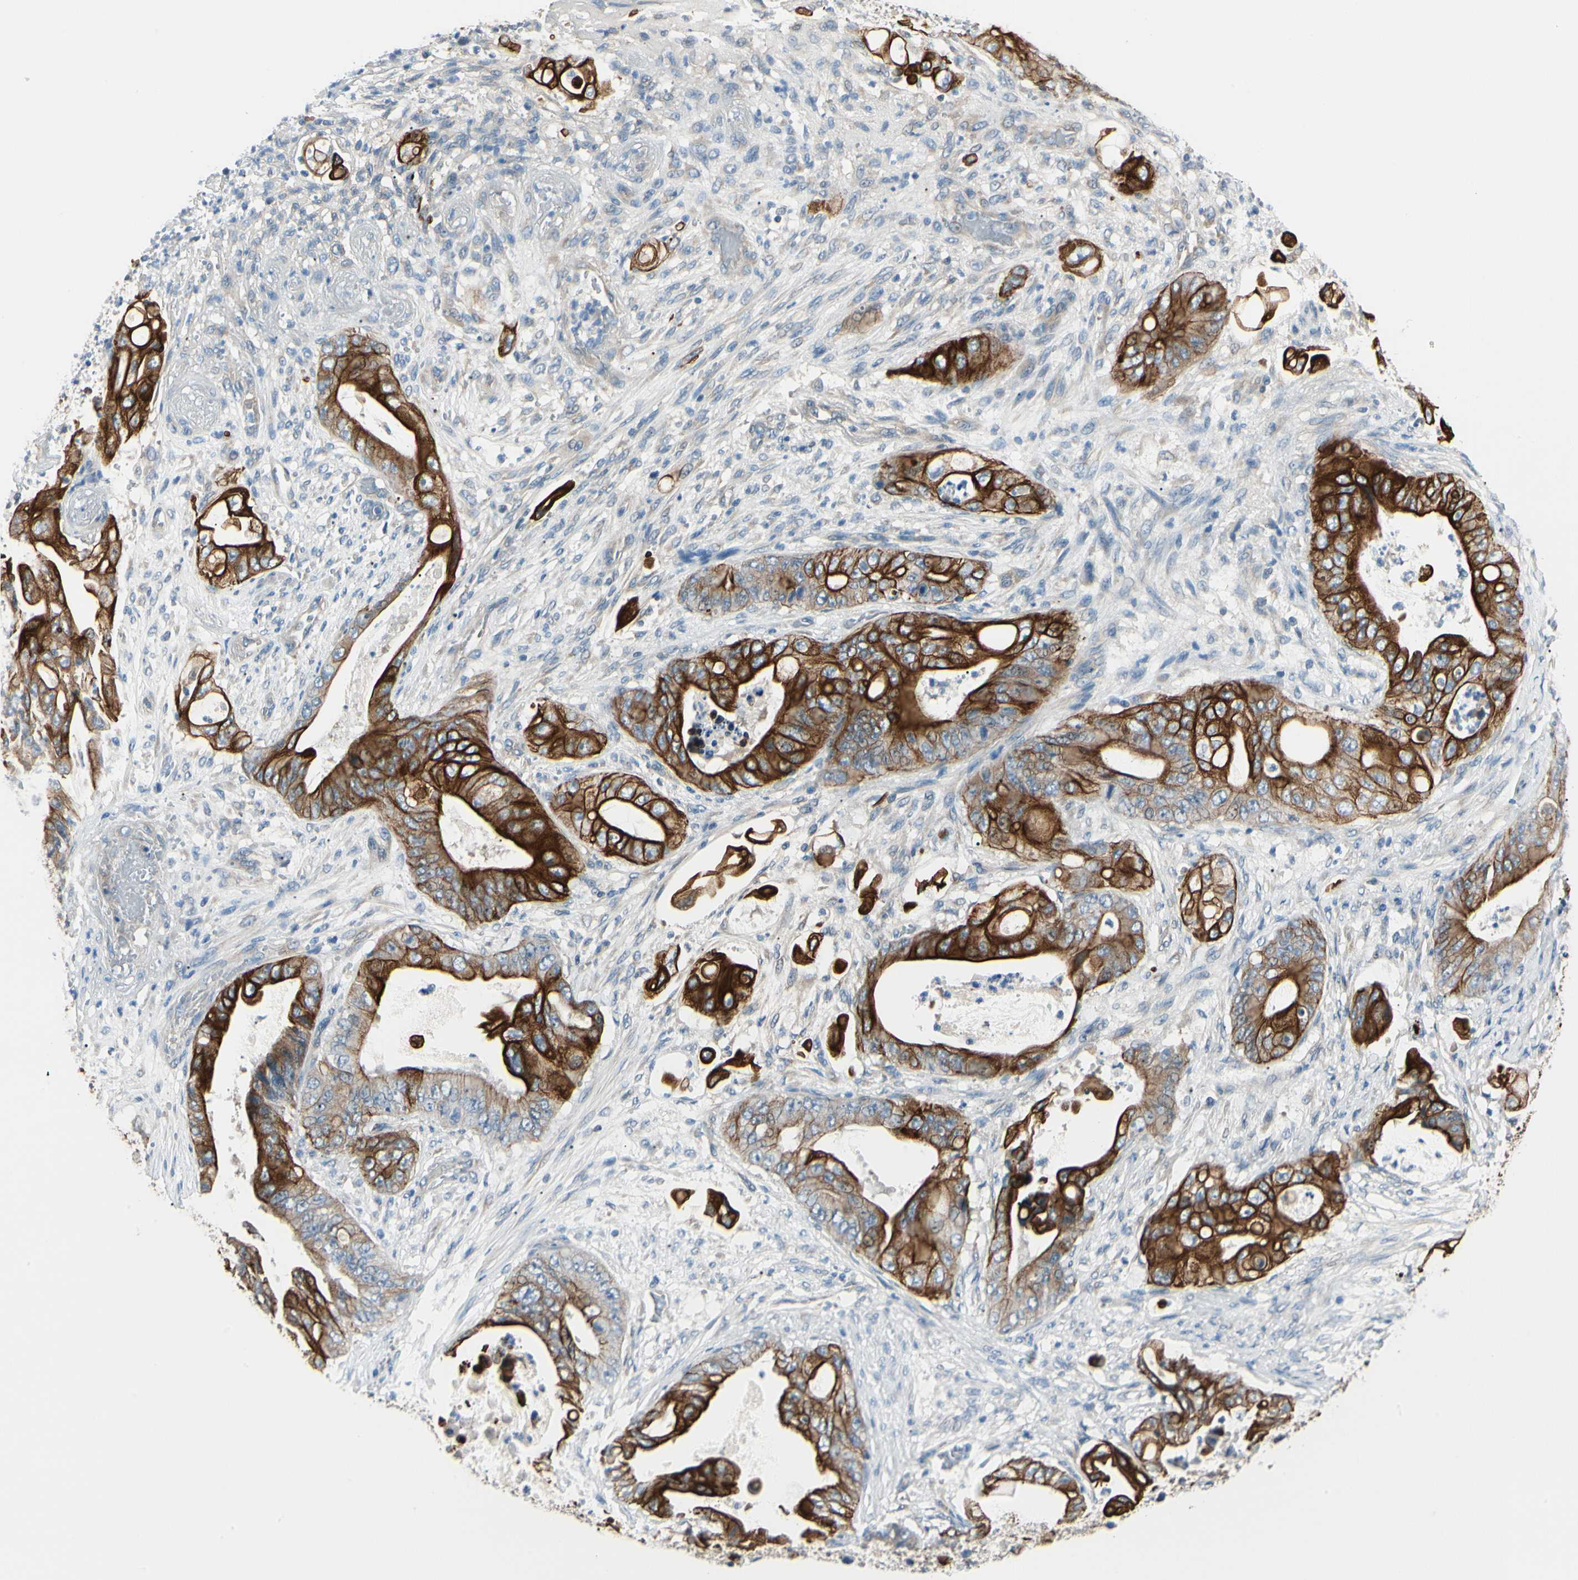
{"staining": {"intensity": "strong", "quantity": ">75%", "location": "cytoplasmic/membranous"}, "tissue": "stomach cancer", "cell_type": "Tumor cells", "image_type": "cancer", "snomed": [{"axis": "morphology", "description": "Adenocarcinoma, NOS"}, {"axis": "topography", "description": "Stomach"}], "caption": "DAB immunohistochemical staining of human stomach adenocarcinoma demonstrates strong cytoplasmic/membranous protein positivity in about >75% of tumor cells.", "gene": "DUSP12", "patient": {"sex": "female", "age": 73}}